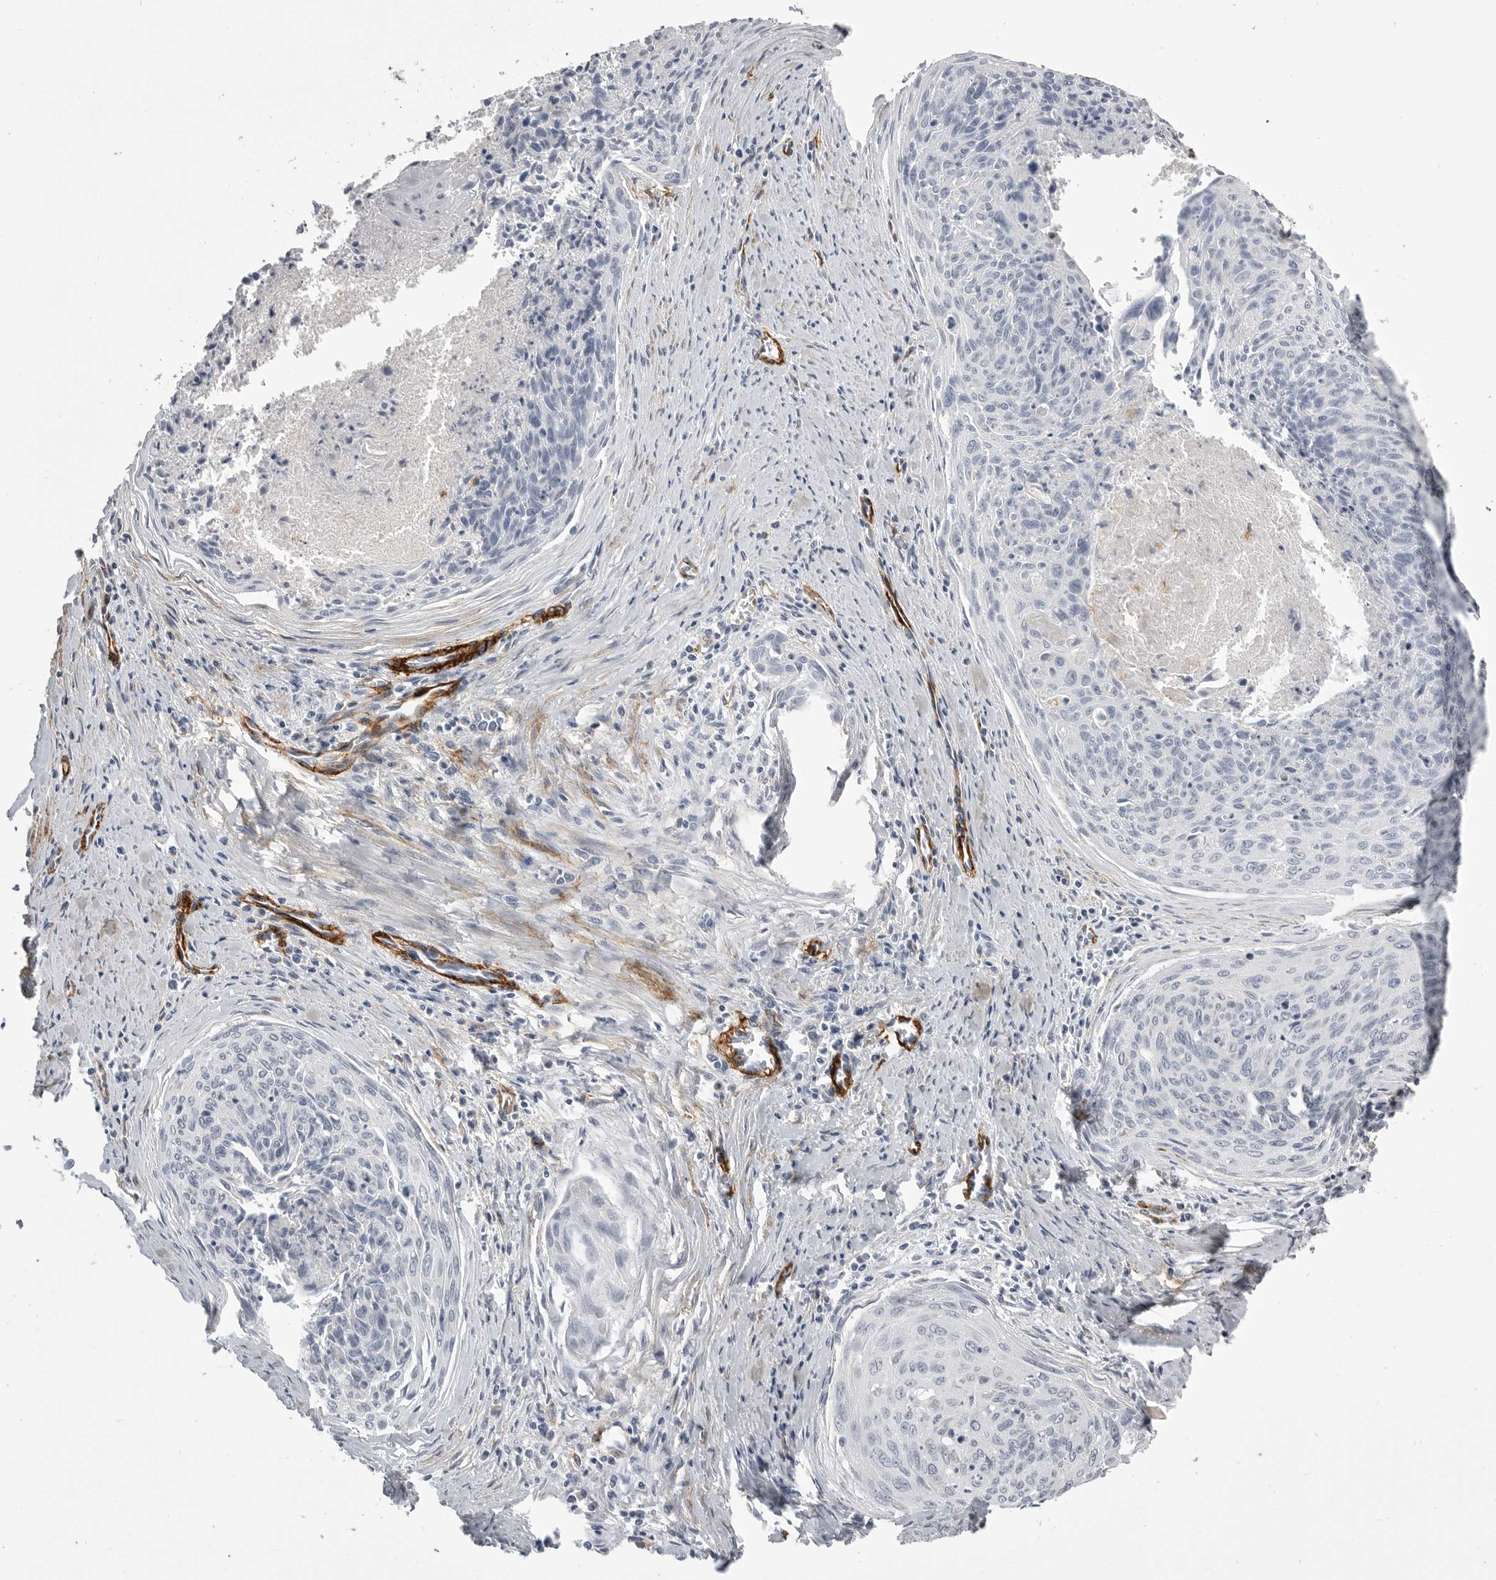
{"staining": {"intensity": "negative", "quantity": "none", "location": "none"}, "tissue": "cervical cancer", "cell_type": "Tumor cells", "image_type": "cancer", "snomed": [{"axis": "morphology", "description": "Squamous cell carcinoma, NOS"}, {"axis": "topography", "description": "Cervix"}], "caption": "Tumor cells show no significant protein expression in cervical squamous cell carcinoma.", "gene": "AOC3", "patient": {"sex": "female", "age": 55}}